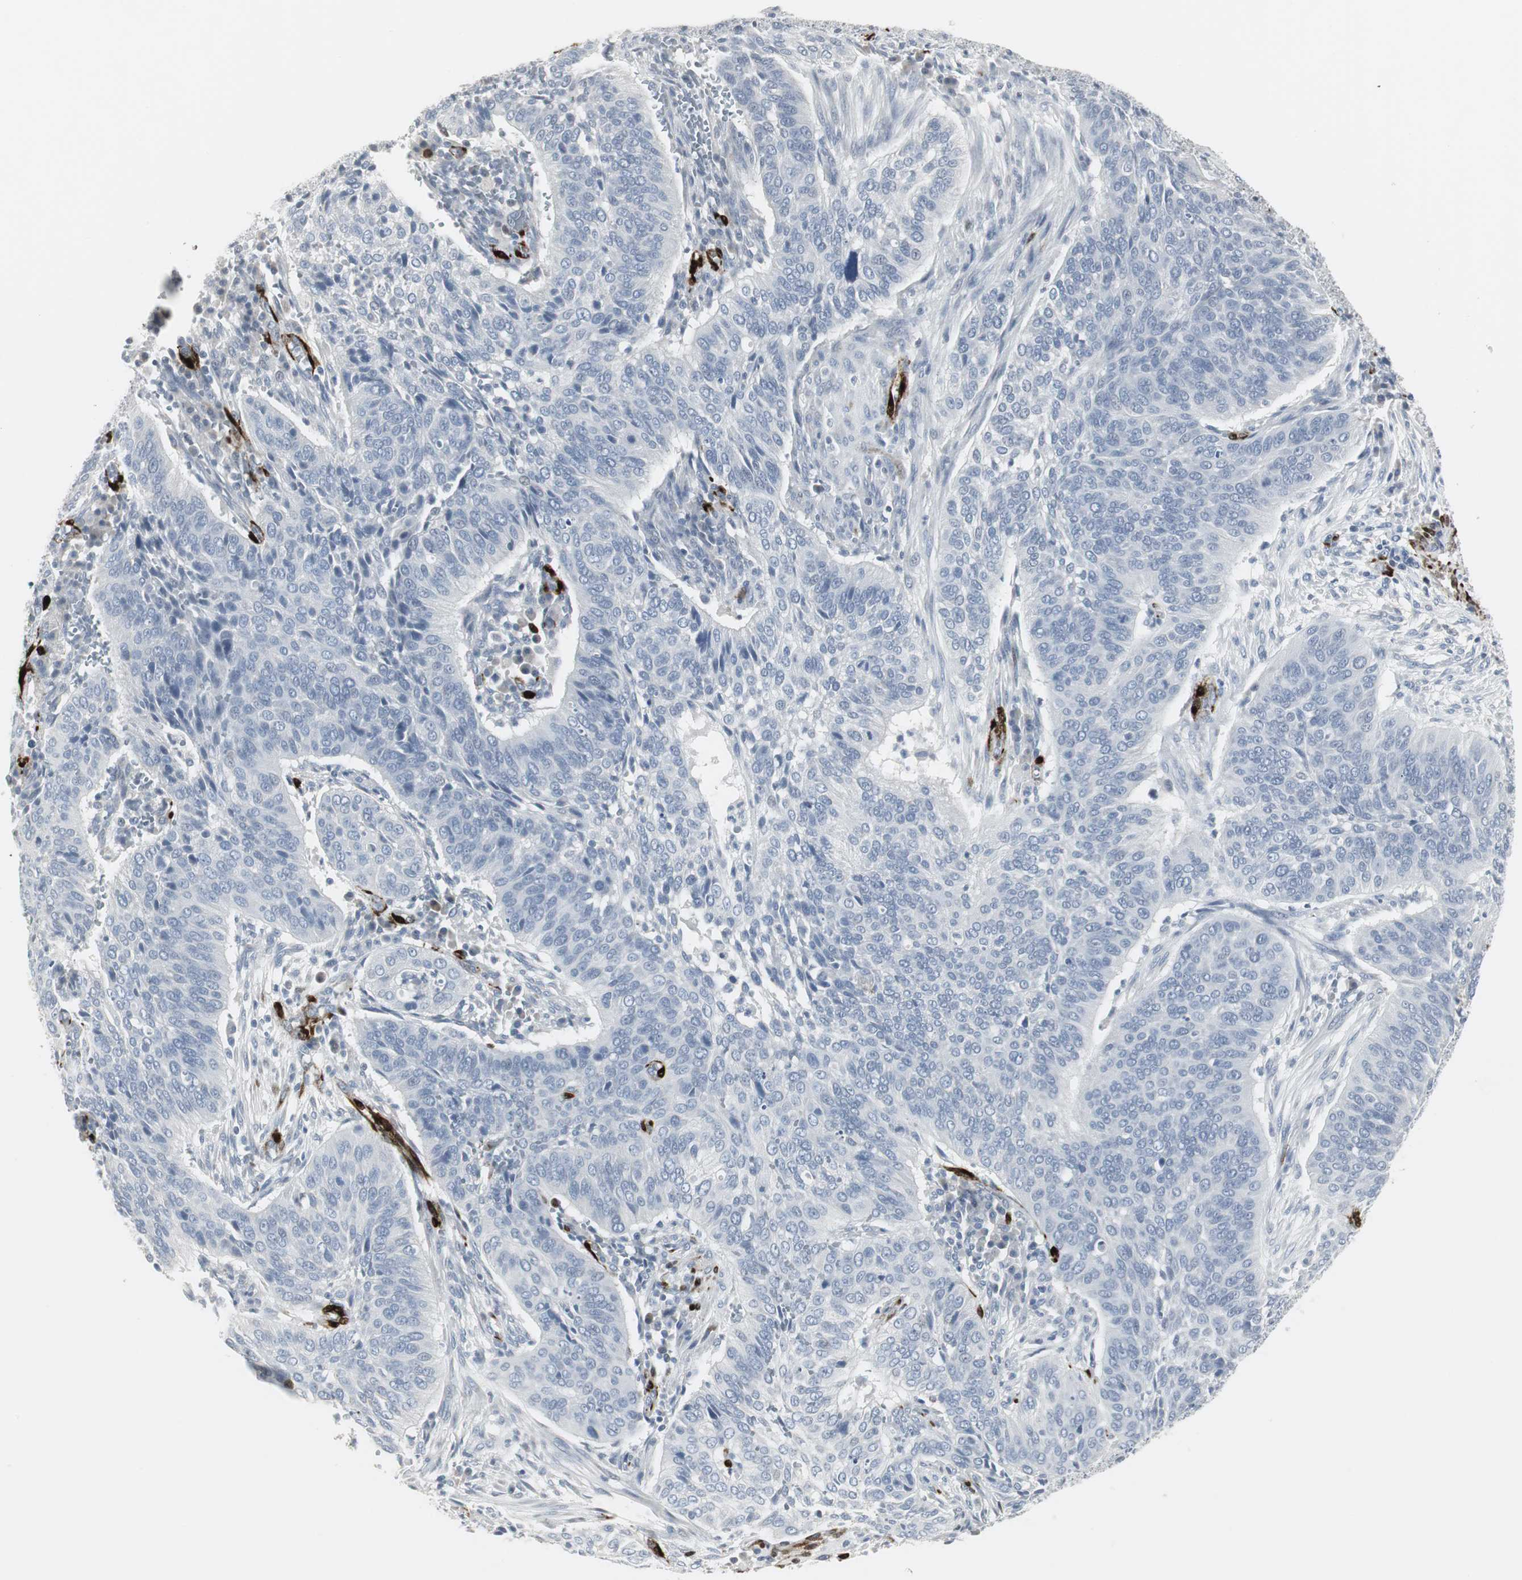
{"staining": {"intensity": "negative", "quantity": "none", "location": "none"}, "tissue": "cervical cancer", "cell_type": "Tumor cells", "image_type": "cancer", "snomed": [{"axis": "morphology", "description": "Squamous cell carcinoma, NOS"}, {"axis": "topography", "description": "Cervix"}], "caption": "A photomicrograph of human squamous cell carcinoma (cervical) is negative for staining in tumor cells. (Stains: DAB (3,3'-diaminobenzidine) IHC with hematoxylin counter stain, Microscopy: brightfield microscopy at high magnification).", "gene": "PPP1R14A", "patient": {"sex": "female", "age": 39}}